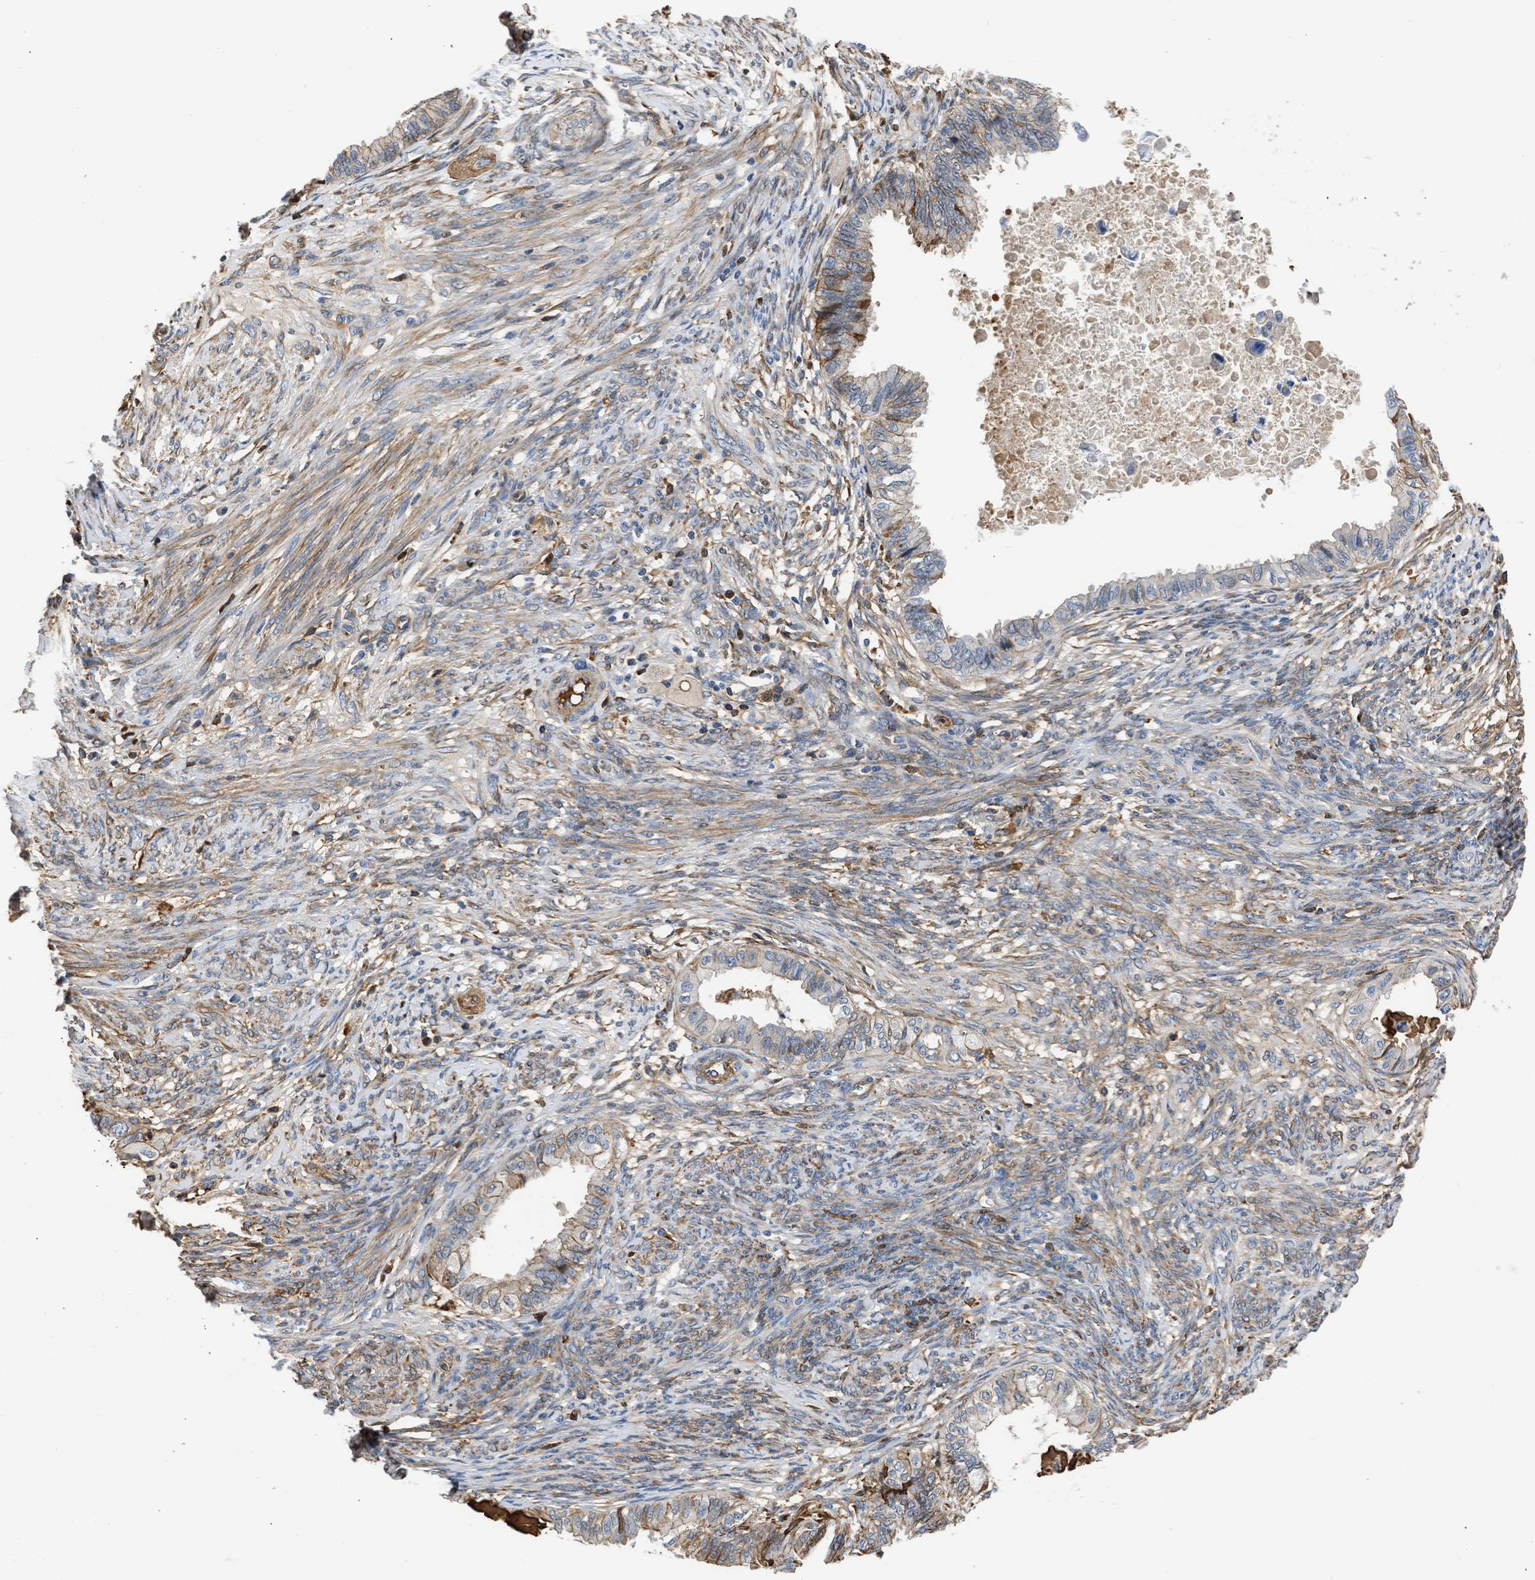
{"staining": {"intensity": "moderate", "quantity": "25%-75%", "location": "cytoplasmic/membranous"}, "tissue": "cervical cancer", "cell_type": "Tumor cells", "image_type": "cancer", "snomed": [{"axis": "morphology", "description": "Normal tissue, NOS"}, {"axis": "morphology", "description": "Adenocarcinoma, NOS"}, {"axis": "topography", "description": "Cervix"}, {"axis": "topography", "description": "Endometrium"}], "caption": "Protein analysis of adenocarcinoma (cervical) tissue shows moderate cytoplasmic/membranous positivity in about 25%-75% of tumor cells.", "gene": "MAS1L", "patient": {"sex": "female", "age": 86}}